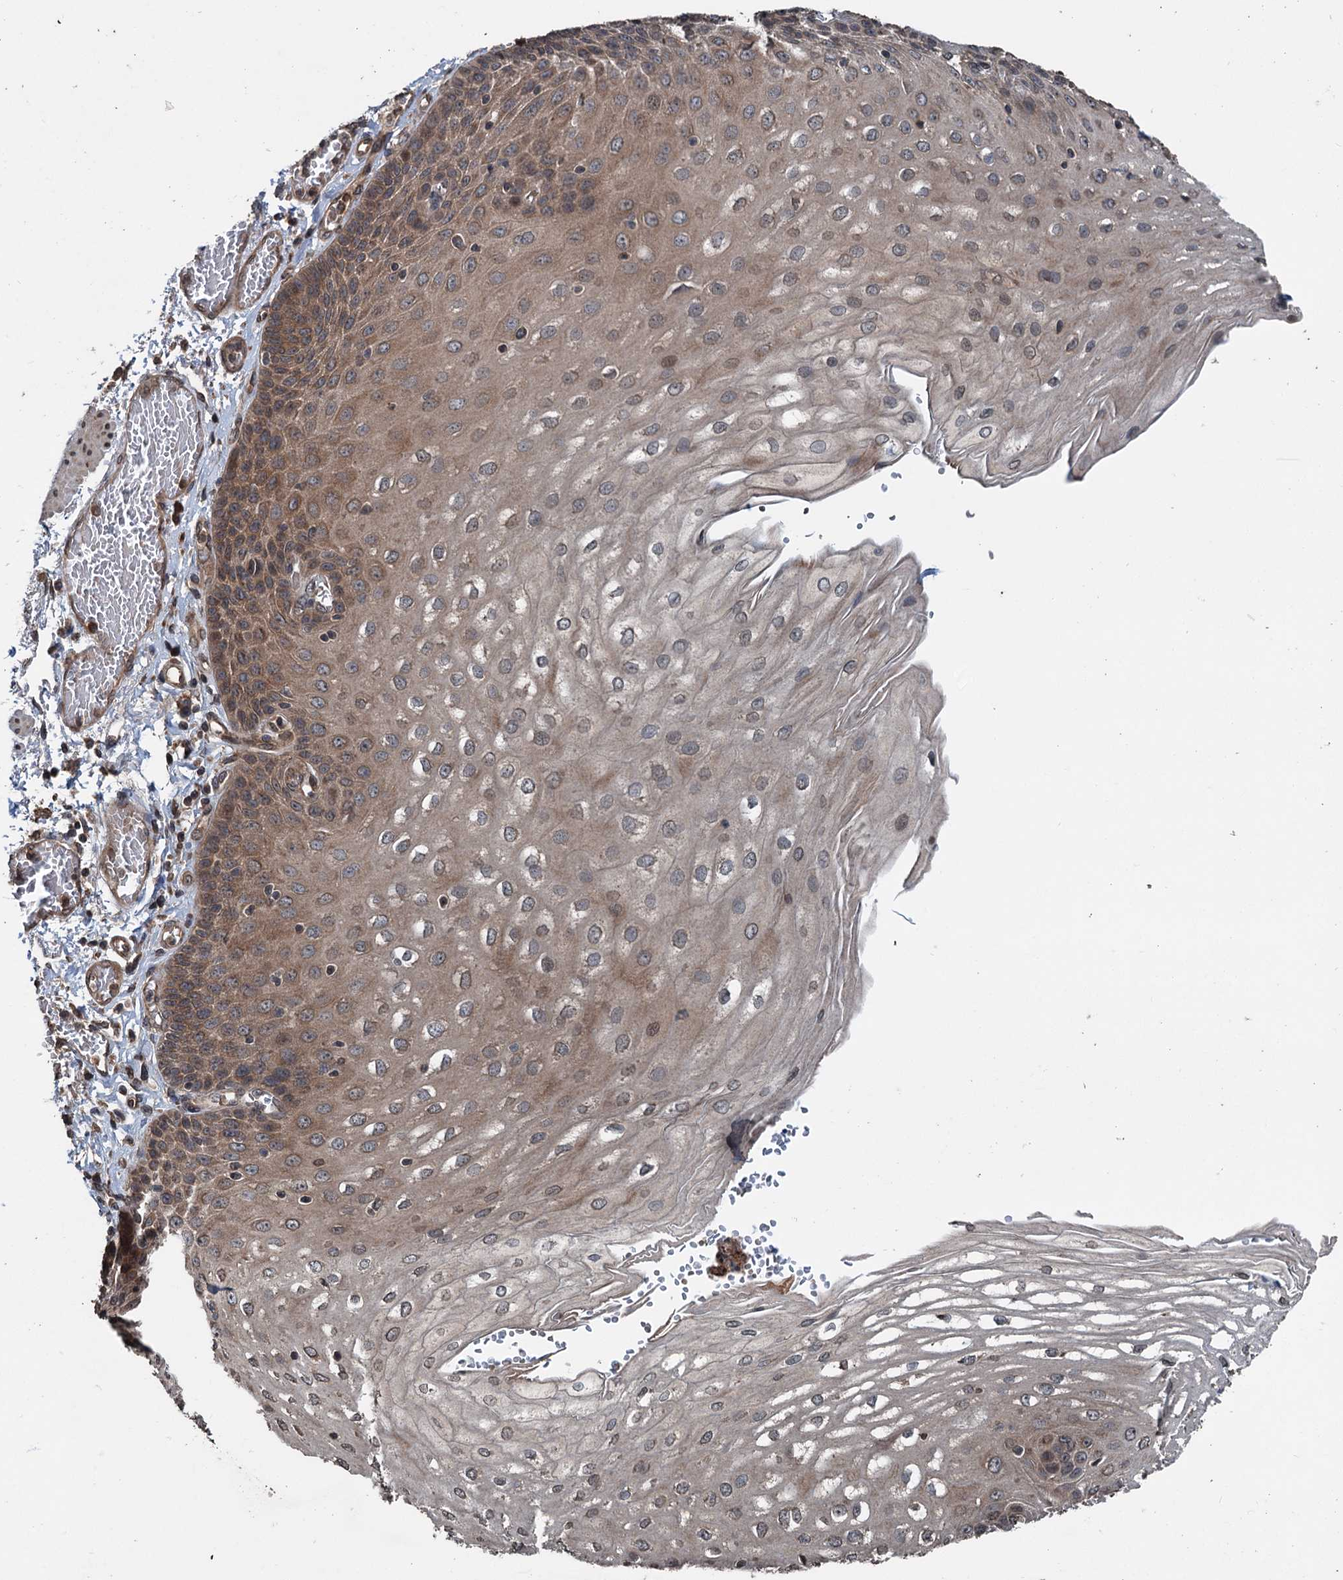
{"staining": {"intensity": "moderate", "quantity": ">75%", "location": "cytoplasmic/membranous"}, "tissue": "esophagus", "cell_type": "Squamous epithelial cells", "image_type": "normal", "snomed": [{"axis": "morphology", "description": "Normal tissue, NOS"}, {"axis": "topography", "description": "Esophagus"}], "caption": "Immunohistochemical staining of benign esophagus reveals medium levels of moderate cytoplasmic/membranous positivity in about >75% of squamous epithelial cells.", "gene": "N4BP2L2", "patient": {"sex": "male", "age": 81}}